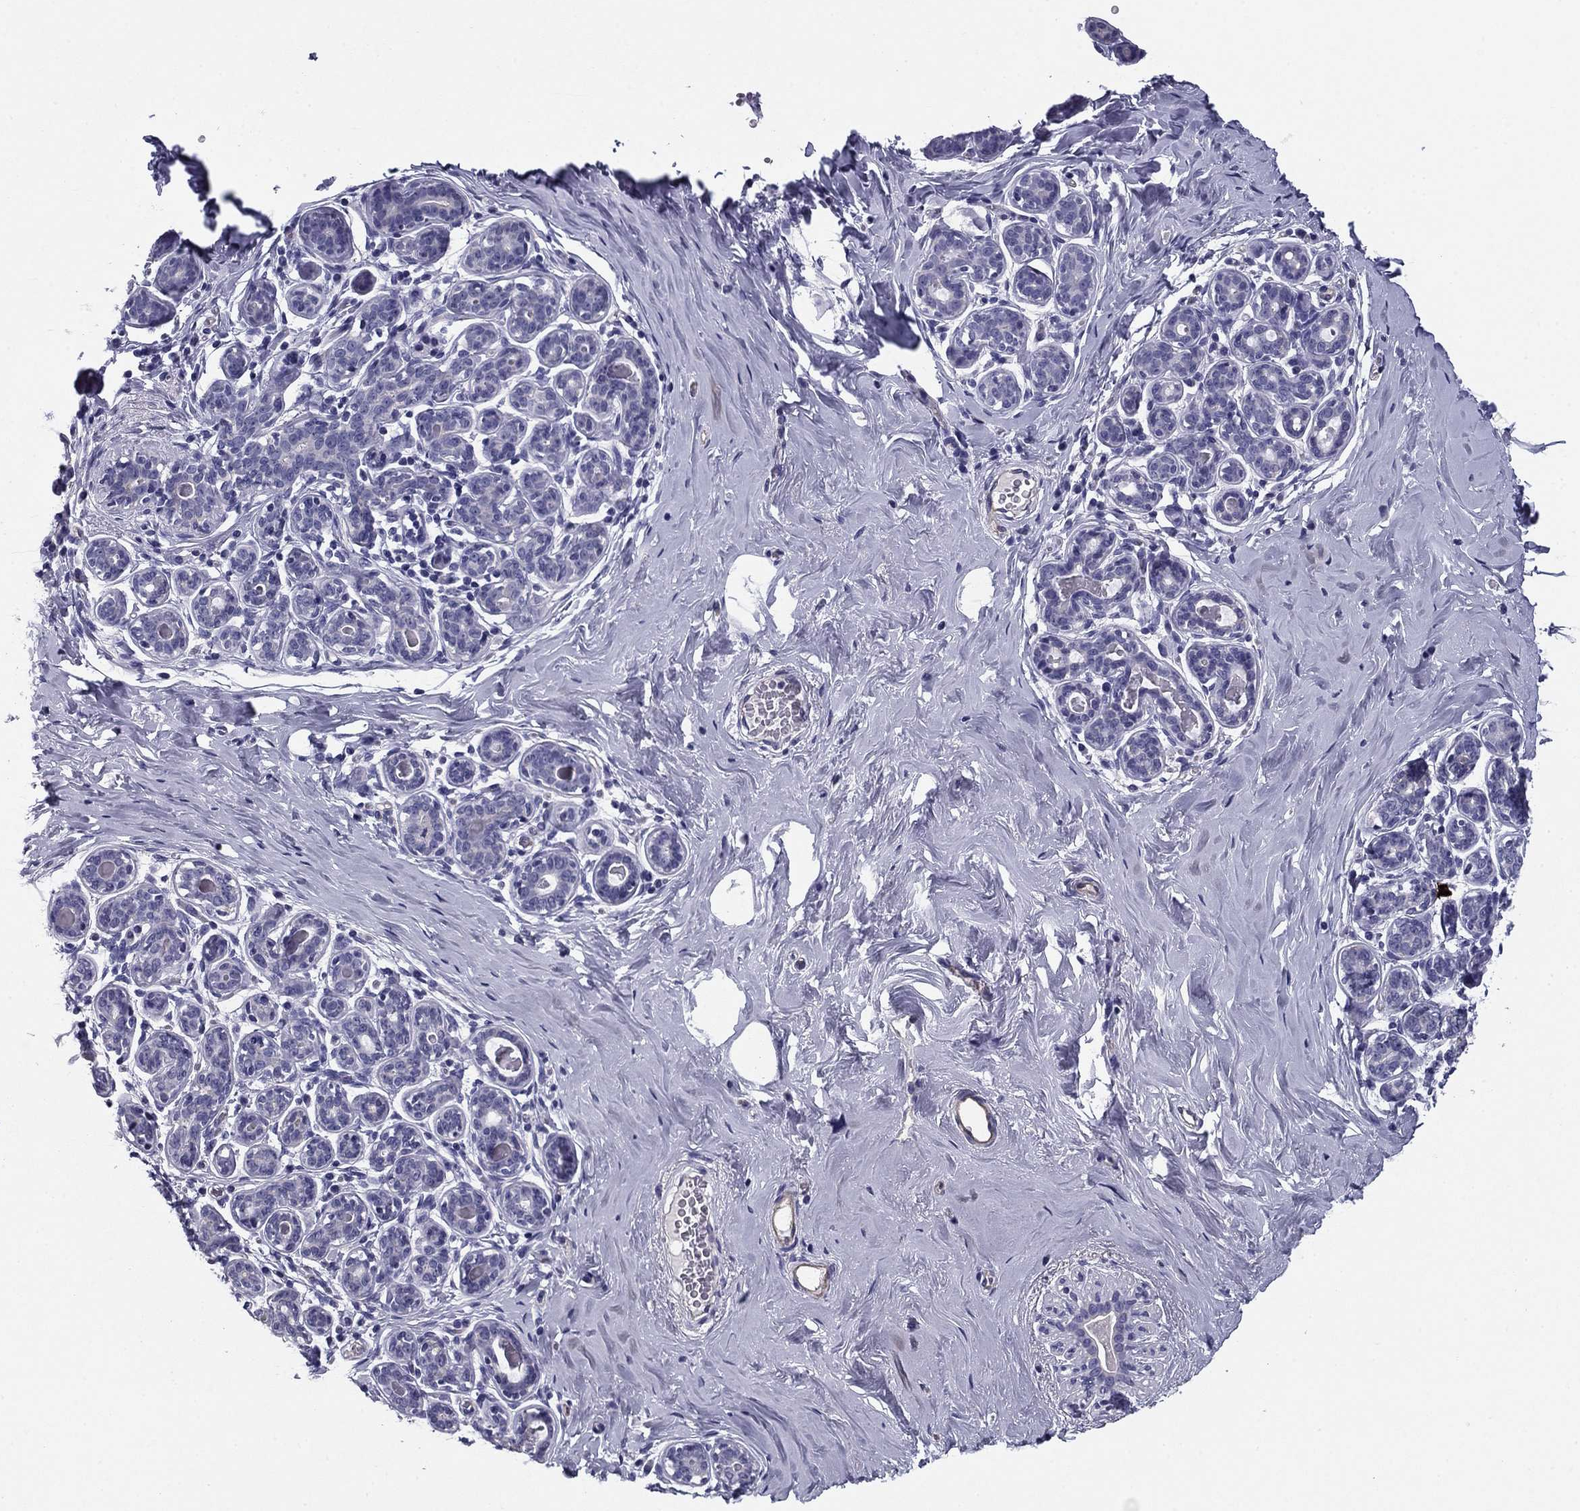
{"staining": {"intensity": "negative", "quantity": "none", "location": "none"}, "tissue": "breast", "cell_type": "Adipocytes", "image_type": "normal", "snomed": [{"axis": "morphology", "description": "Normal tissue, NOS"}, {"axis": "topography", "description": "Skin"}, {"axis": "topography", "description": "Breast"}], "caption": "The IHC micrograph has no significant expression in adipocytes of breast. The staining was performed using DAB to visualize the protein expression in brown, while the nuclei were stained in blue with hematoxylin (Magnification: 20x).", "gene": "FLNC", "patient": {"sex": "female", "age": 43}}